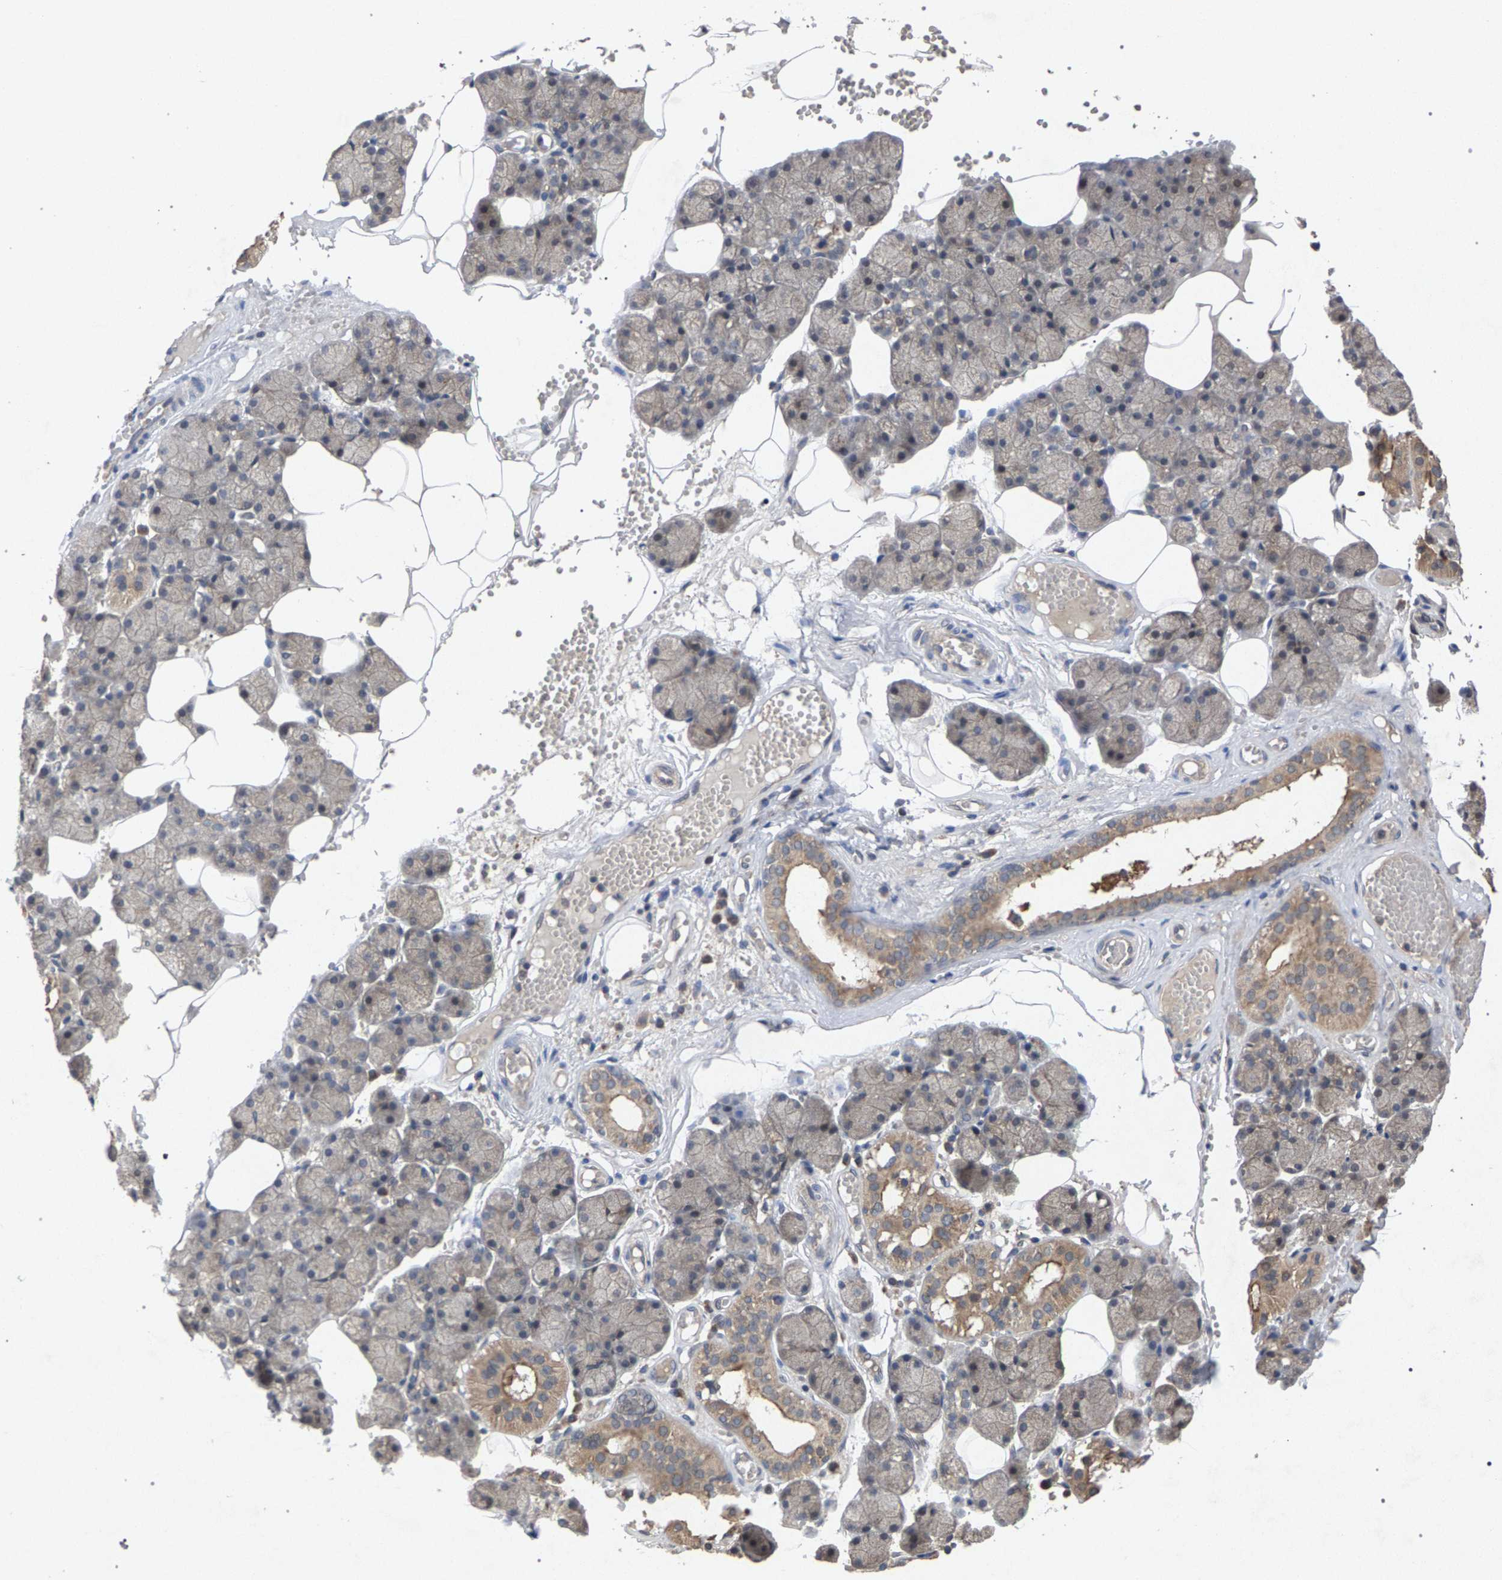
{"staining": {"intensity": "weak", "quantity": ">75%", "location": "cytoplasmic/membranous"}, "tissue": "salivary gland", "cell_type": "Glandular cells", "image_type": "normal", "snomed": [{"axis": "morphology", "description": "Normal tissue, NOS"}, {"axis": "topography", "description": "Salivary gland"}], "caption": "Immunohistochemistry micrograph of unremarkable salivary gland: human salivary gland stained using immunohistochemistry (IHC) shows low levels of weak protein expression localized specifically in the cytoplasmic/membranous of glandular cells, appearing as a cytoplasmic/membranous brown color.", "gene": "SLC4A4", "patient": {"sex": "male", "age": 62}}